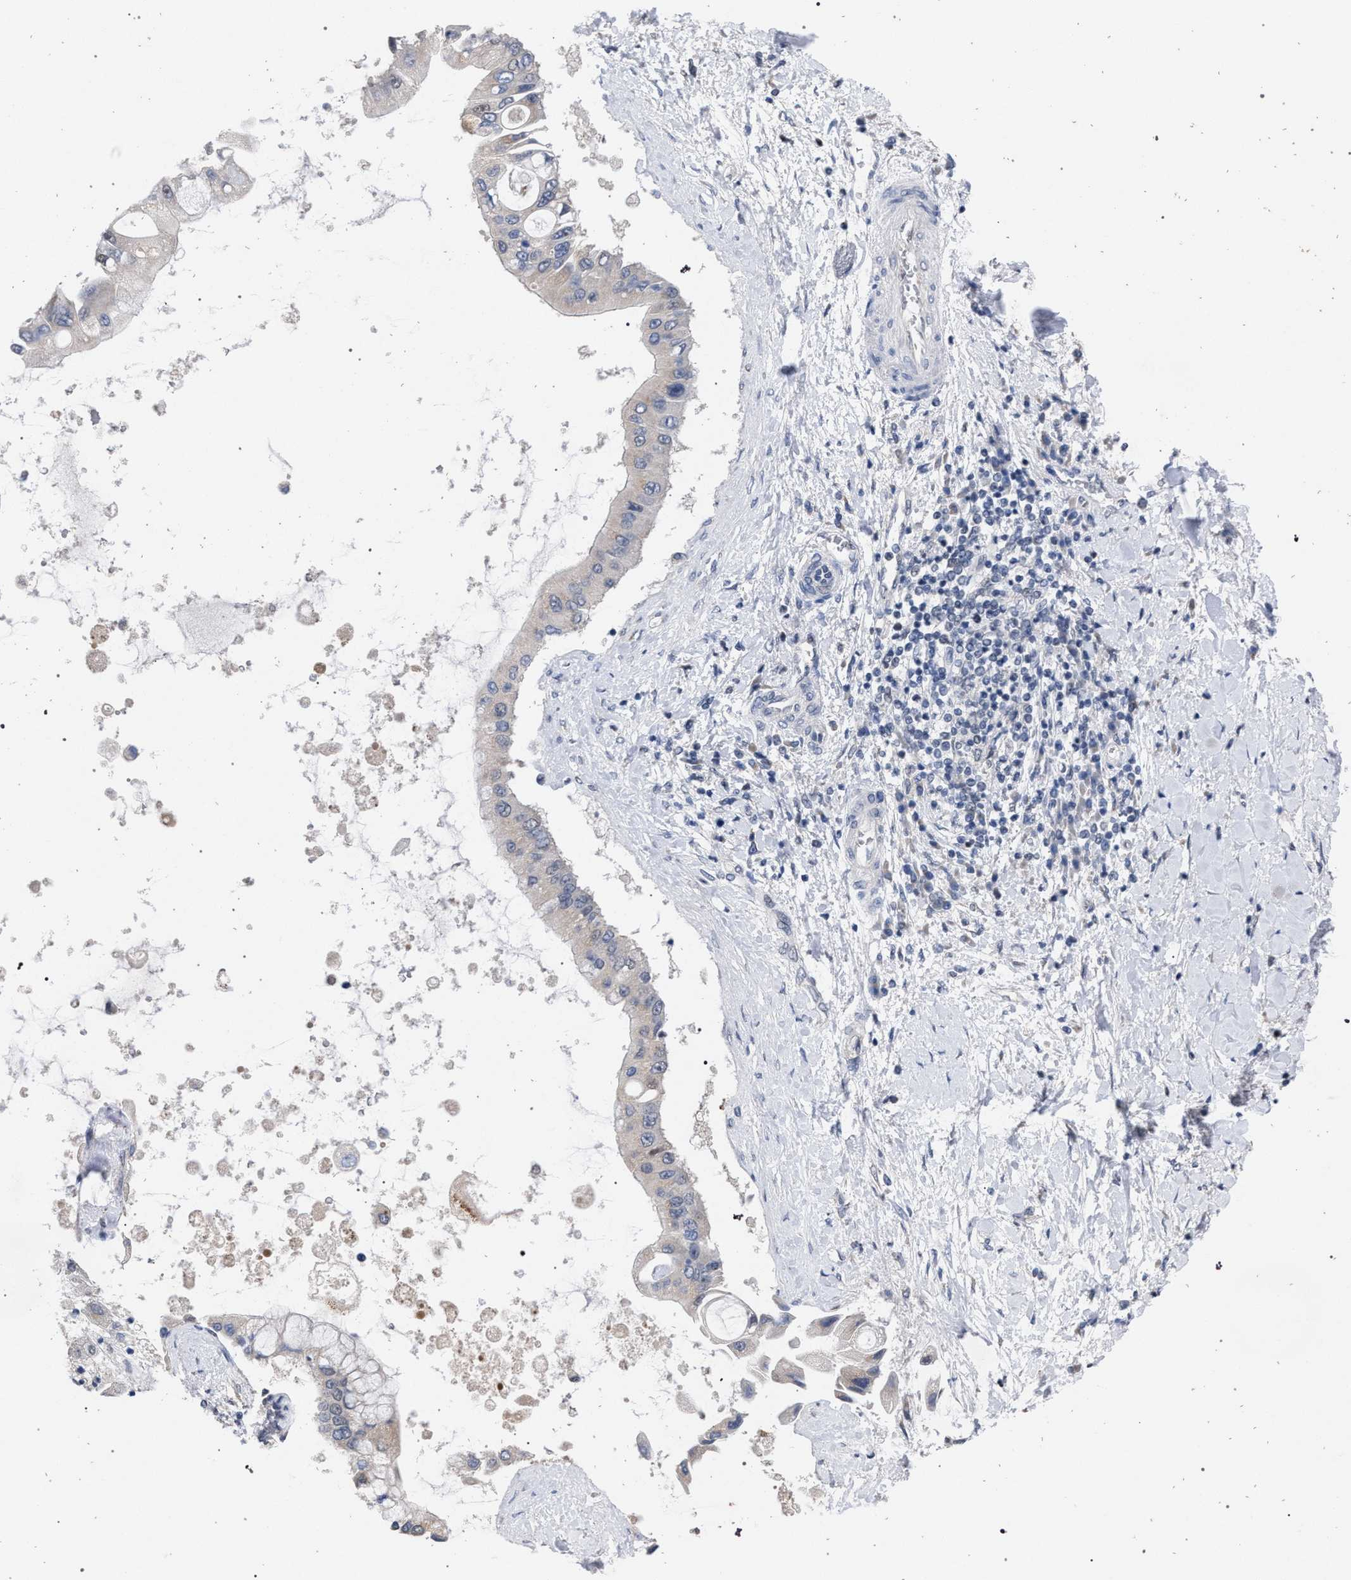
{"staining": {"intensity": "negative", "quantity": "none", "location": "none"}, "tissue": "liver cancer", "cell_type": "Tumor cells", "image_type": "cancer", "snomed": [{"axis": "morphology", "description": "Cholangiocarcinoma"}, {"axis": "topography", "description": "Liver"}], "caption": "DAB immunohistochemical staining of liver cholangiocarcinoma exhibits no significant positivity in tumor cells.", "gene": "GOLGA2", "patient": {"sex": "male", "age": 50}}